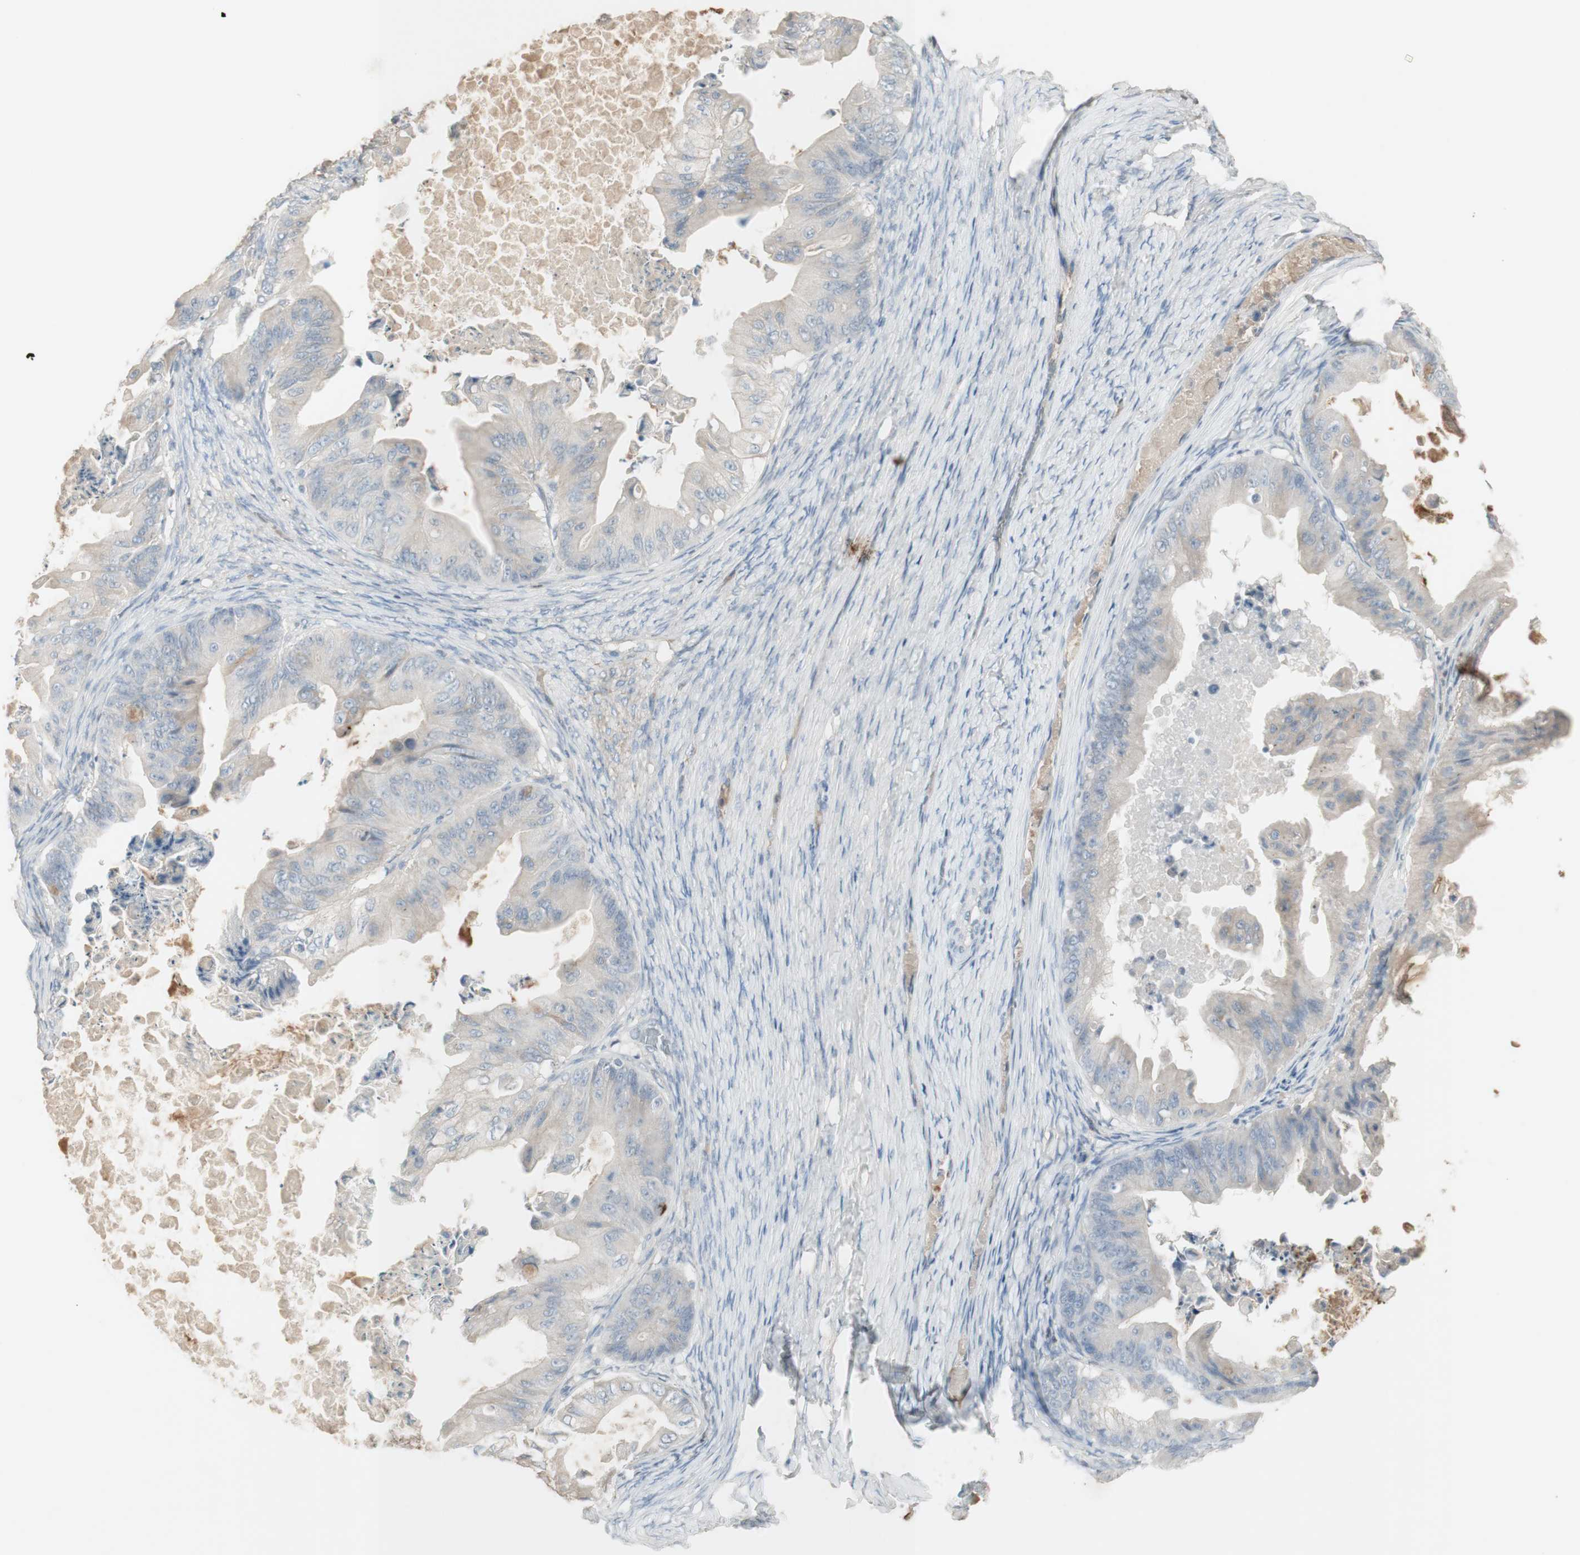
{"staining": {"intensity": "negative", "quantity": "none", "location": "none"}, "tissue": "ovarian cancer", "cell_type": "Tumor cells", "image_type": "cancer", "snomed": [{"axis": "morphology", "description": "Cystadenocarcinoma, mucinous, NOS"}, {"axis": "topography", "description": "Ovary"}], "caption": "Tumor cells show no significant protein expression in ovarian cancer.", "gene": "IFNG", "patient": {"sex": "female", "age": 37}}